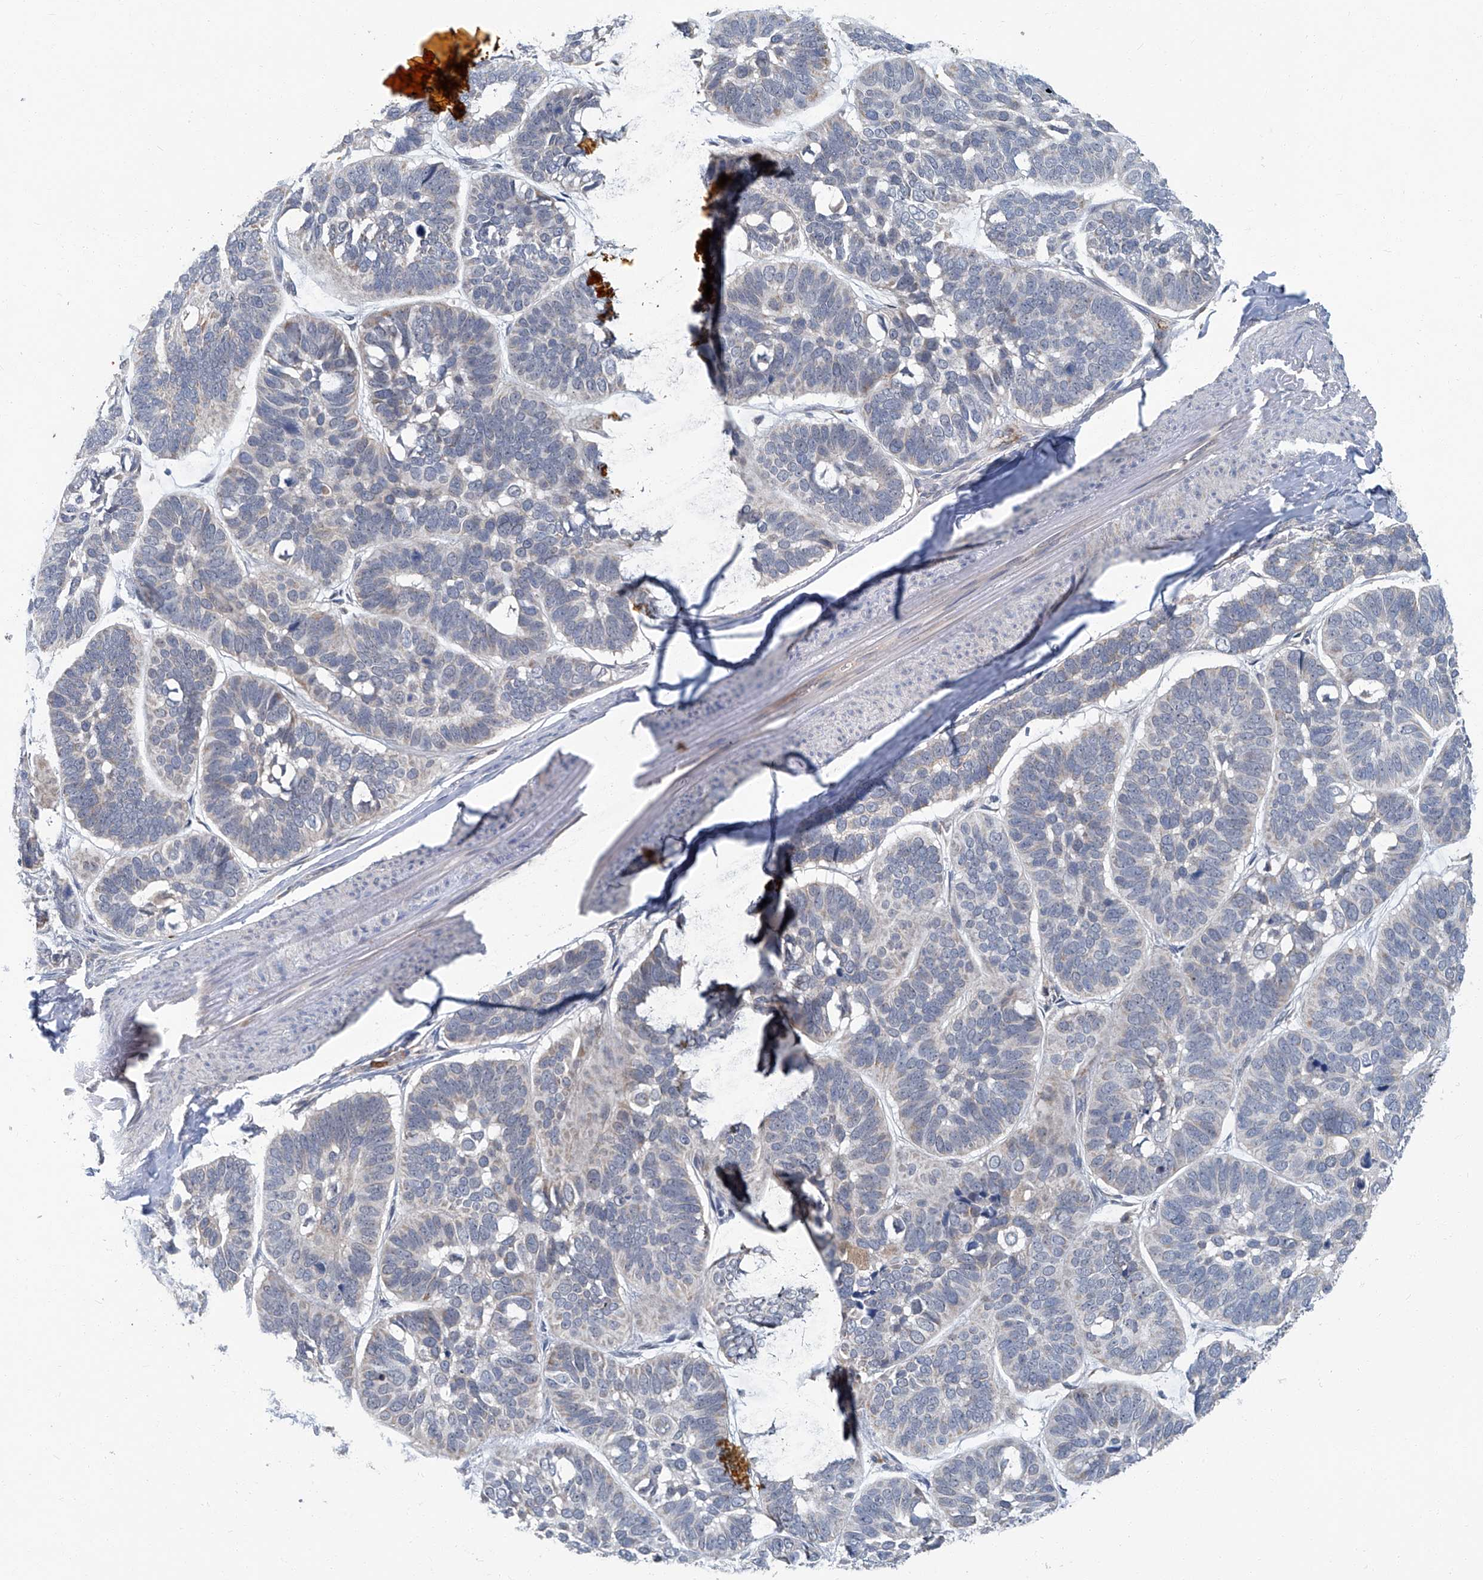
{"staining": {"intensity": "negative", "quantity": "none", "location": "none"}, "tissue": "skin cancer", "cell_type": "Tumor cells", "image_type": "cancer", "snomed": [{"axis": "morphology", "description": "Basal cell carcinoma"}, {"axis": "topography", "description": "Skin"}], "caption": "Tumor cells are negative for protein expression in human skin cancer (basal cell carcinoma).", "gene": "AKNAD1", "patient": {"sex": "male", "age": 62}}